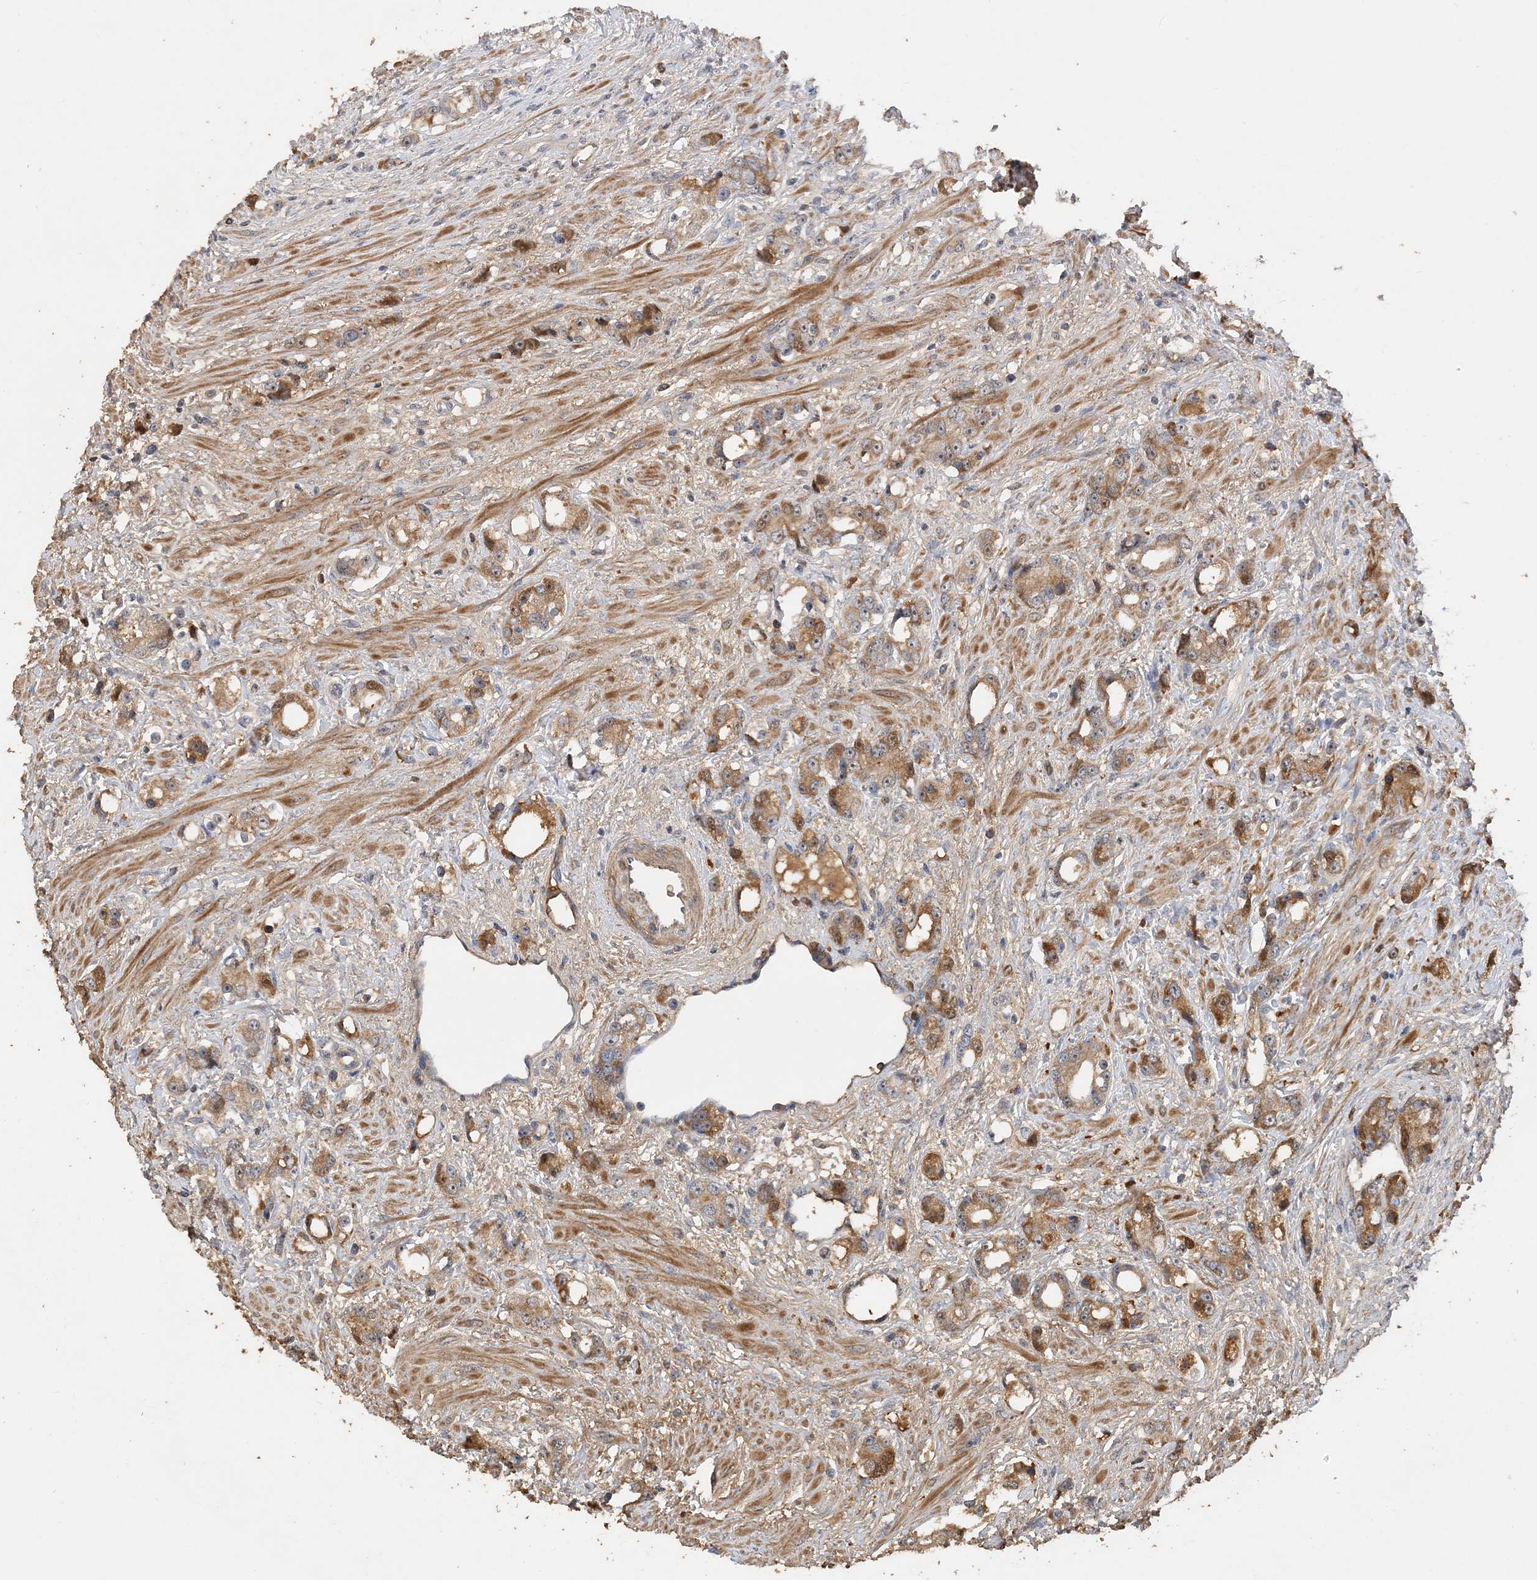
{"staining": {"intensity": "moderate", "quantity": ">75%", "location": "cytoplasmic/membranous,nuclear"}, "tissue": "prostate cancer", "cell_type": "Tumor cells", "image_type": "cancer", "snomed": [{"axis": "morphology", "description": "Adenocarcinoma, High grade"}, {"axis": "topography", "description": "Prostate"}], "caption": "Tumor cells exhibit moderate cytoplasmic/membranous and nuclear expression in approximately >75% of cells in prostate cancer.", "gene": "GRINA", "patient": {"sex": "male", "age": 63}}